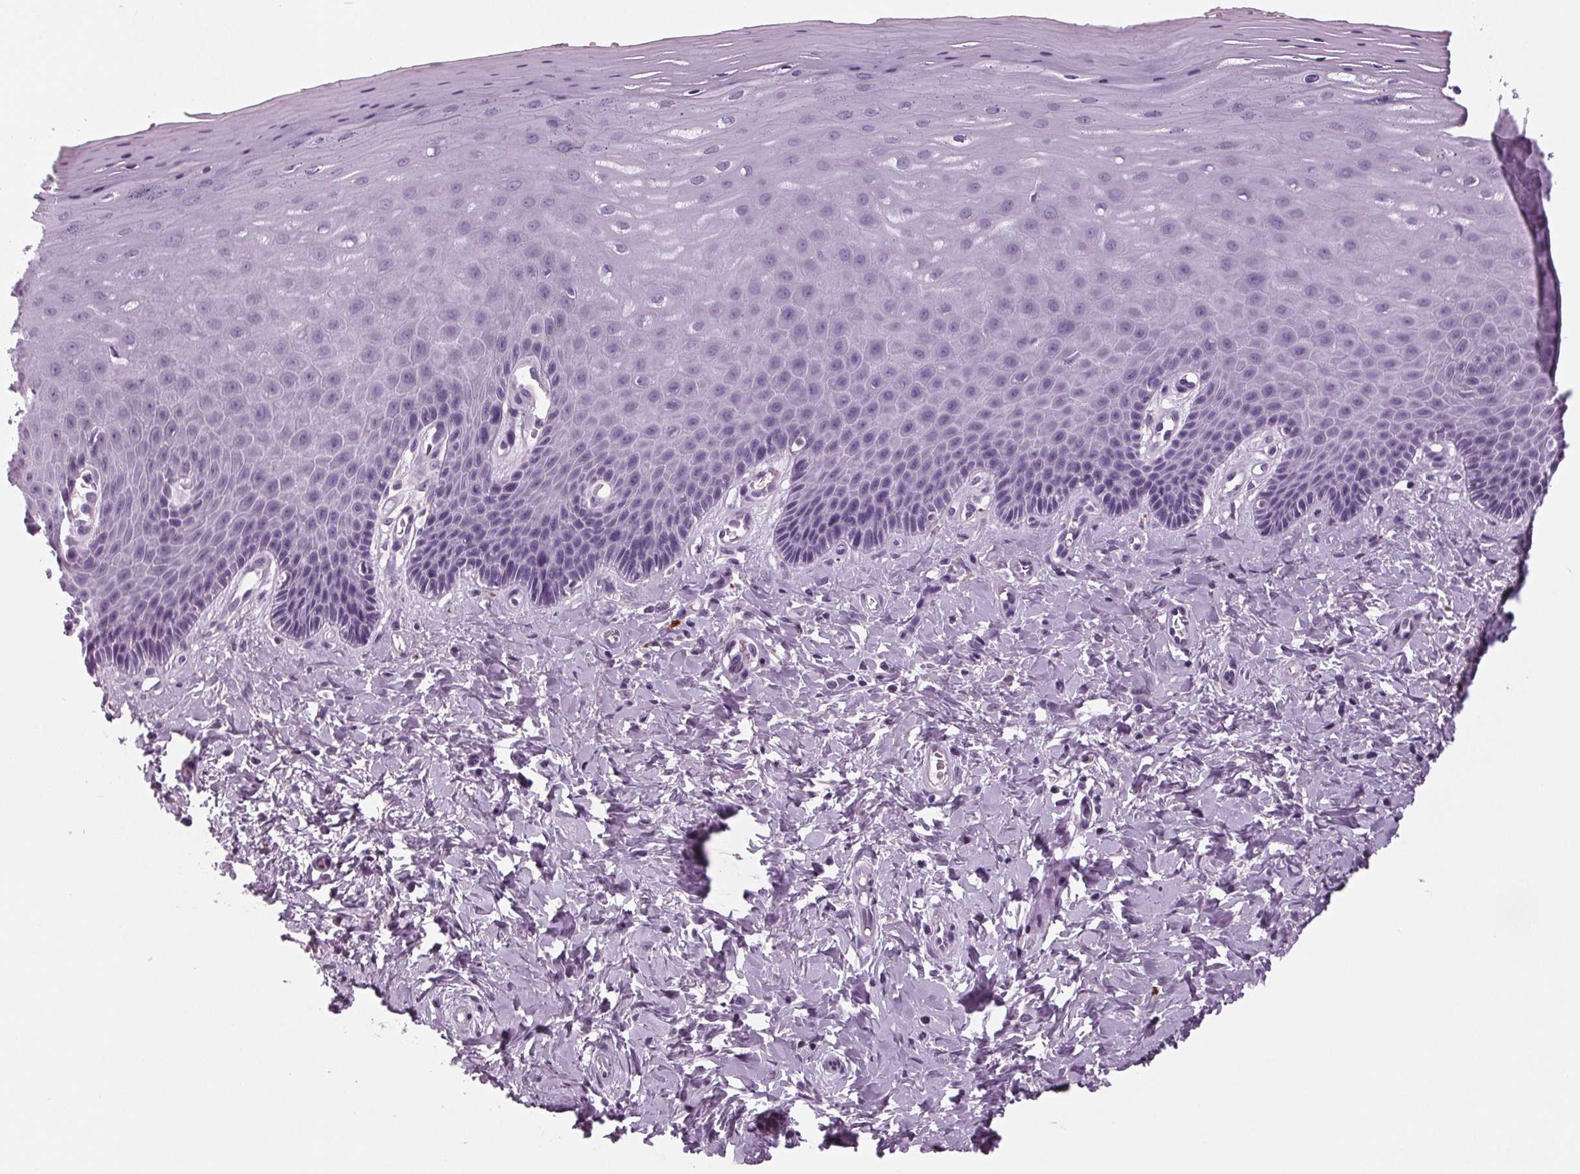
{"staining": {"intensity": "negative", "quantity": "none", "location": "none"}, "tissue": "vagina", "cell_type": "Squamous epithelial cells", "image_type": "normal", "snomed": [{"axis": "morphology", "description": "Normal tissue, NOS"}, {"axis": "topography", "description": "Vagina"}], "caption": "Vagina stained for a protein using immunohistochemistry displays no expression squamous epithelial cells.", "gene": "BHLHE22", "patient": {"sex": "female", "age": 83}}